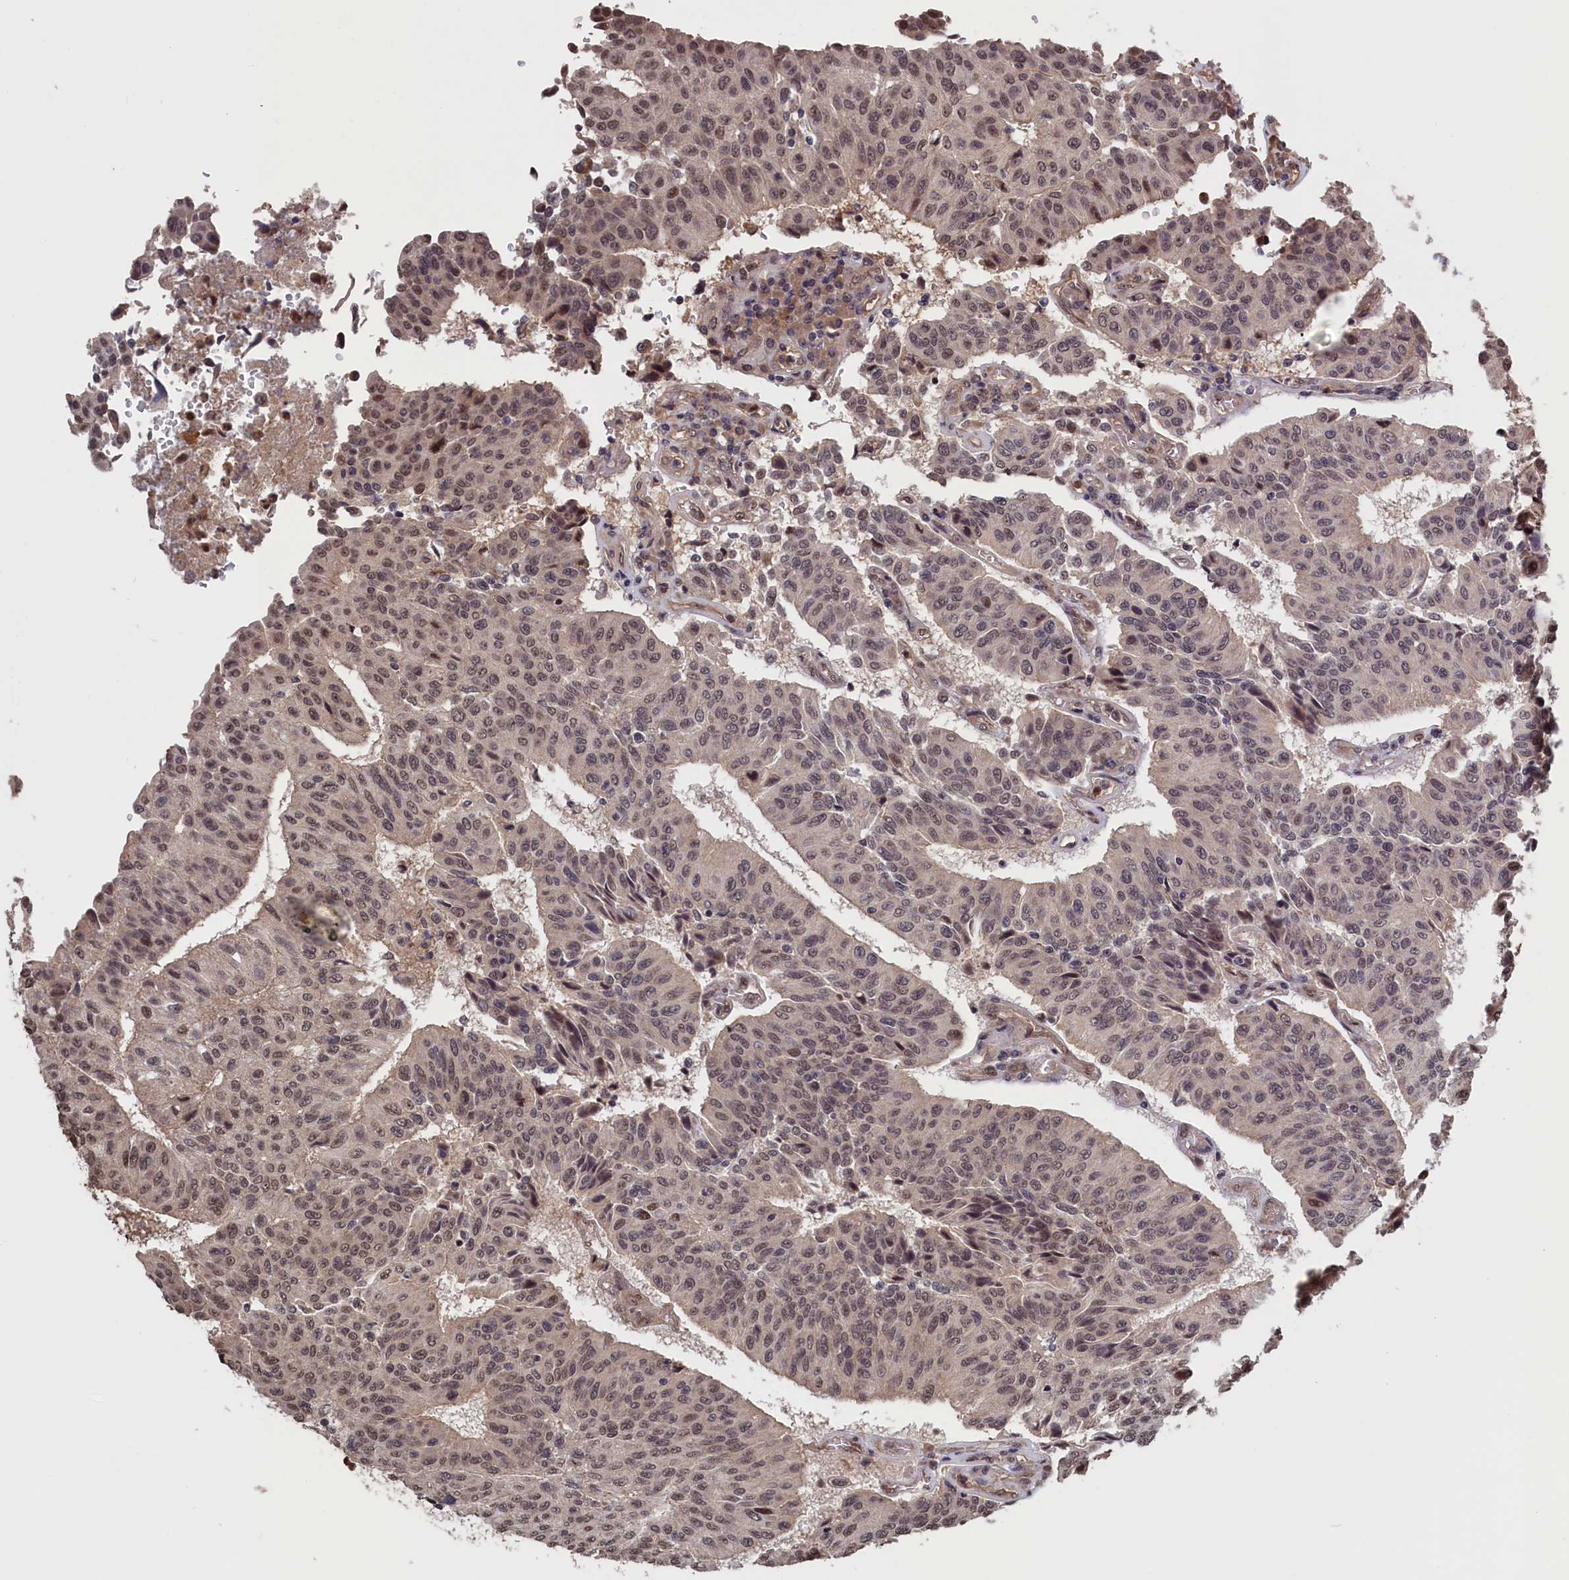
{"staining": {"intensity": "weak", "quantity": ">75%", "location": "nuclear"}, "tissue": "urothelial cancer", "cell_type": "Tumor cells", "image_type": "cancer", "snomed": [{"axis": "morphology", "description": "Urothelial carcinoma, High grade"}, {"axis": "topography", "description": "Urinary bladder"}], "caption": "Immunohistochemistry (IHC) photomicrograph of neoplastic tissue: urothelial cancer stained using immunohistochemistry (IHC) exhibits low levels of weak protein expression localized specifically in the nuclear of tumor cells, appearing as a nuclear brown color.", "gene": "PLP2", "patient": {"sex": "male", "age": 66}}